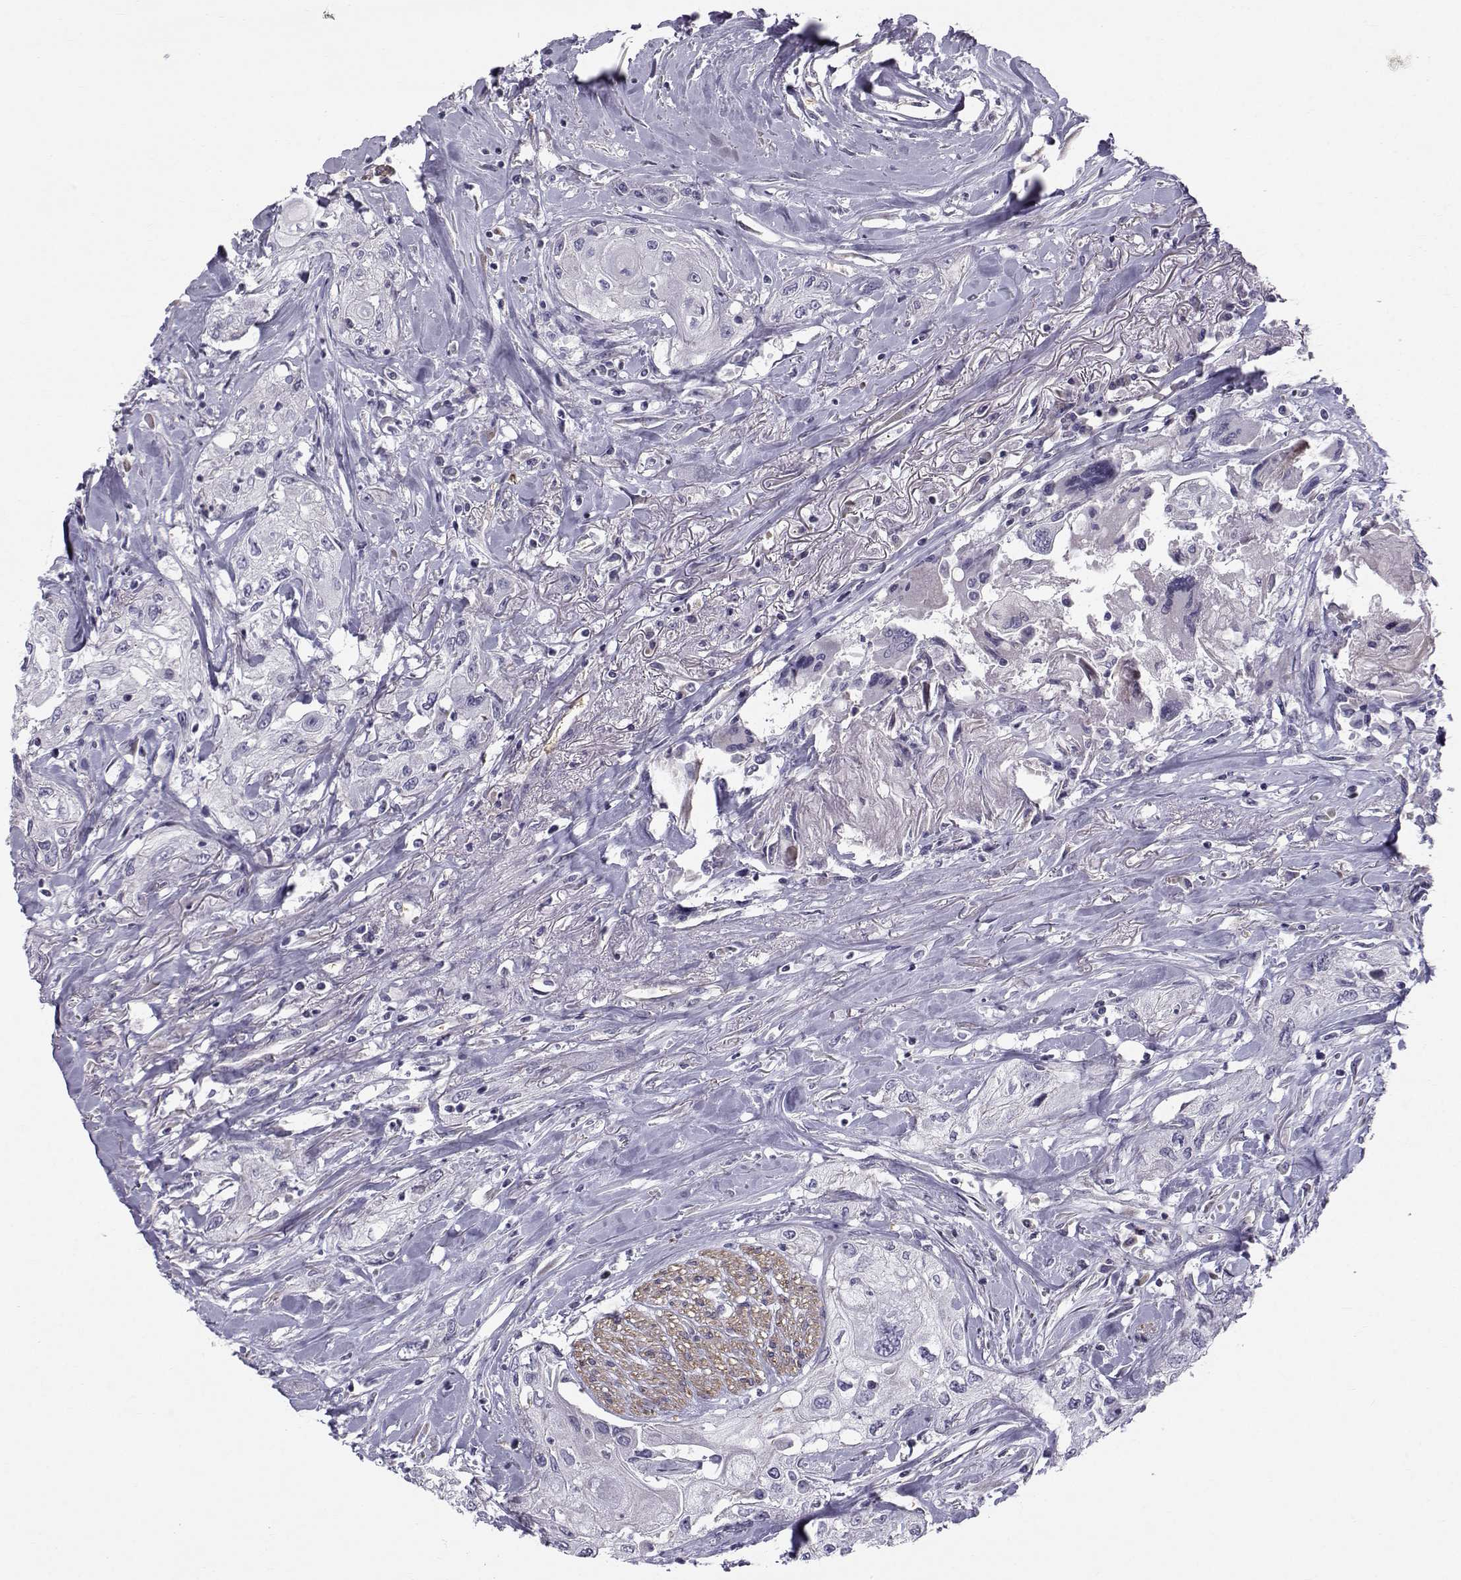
{"staining": {"intensity": "negative", "quantity": "none", "location": "none"}, "tissue": "head and neck cancer", "cell_type": "Tumor cells", "image_type": "cancer", "snomed": [{"axis": "morphology", "description": "Normal tissue, NOS"}, {"axis": "morphology", "description": "Squamous cell carcinoma, NOS"}, {"axis": "topography", "description": "Oral tissue"}, {"axis": "topography", "description": "Peripheral nerve tissue"}, {"axis": "topography", "description": "Head-Neck"}], "caption": "There is no significant positivity in tumor cells of head and neck squamous cell carcinoma. Brightfield microscopy of immunohistochemistry (IHC) stained with DAB (brown) and hematoxylin (blue), captured at high magnification.", "gene": "QPCT", "patient": {"sex": "female", "age": 59}}